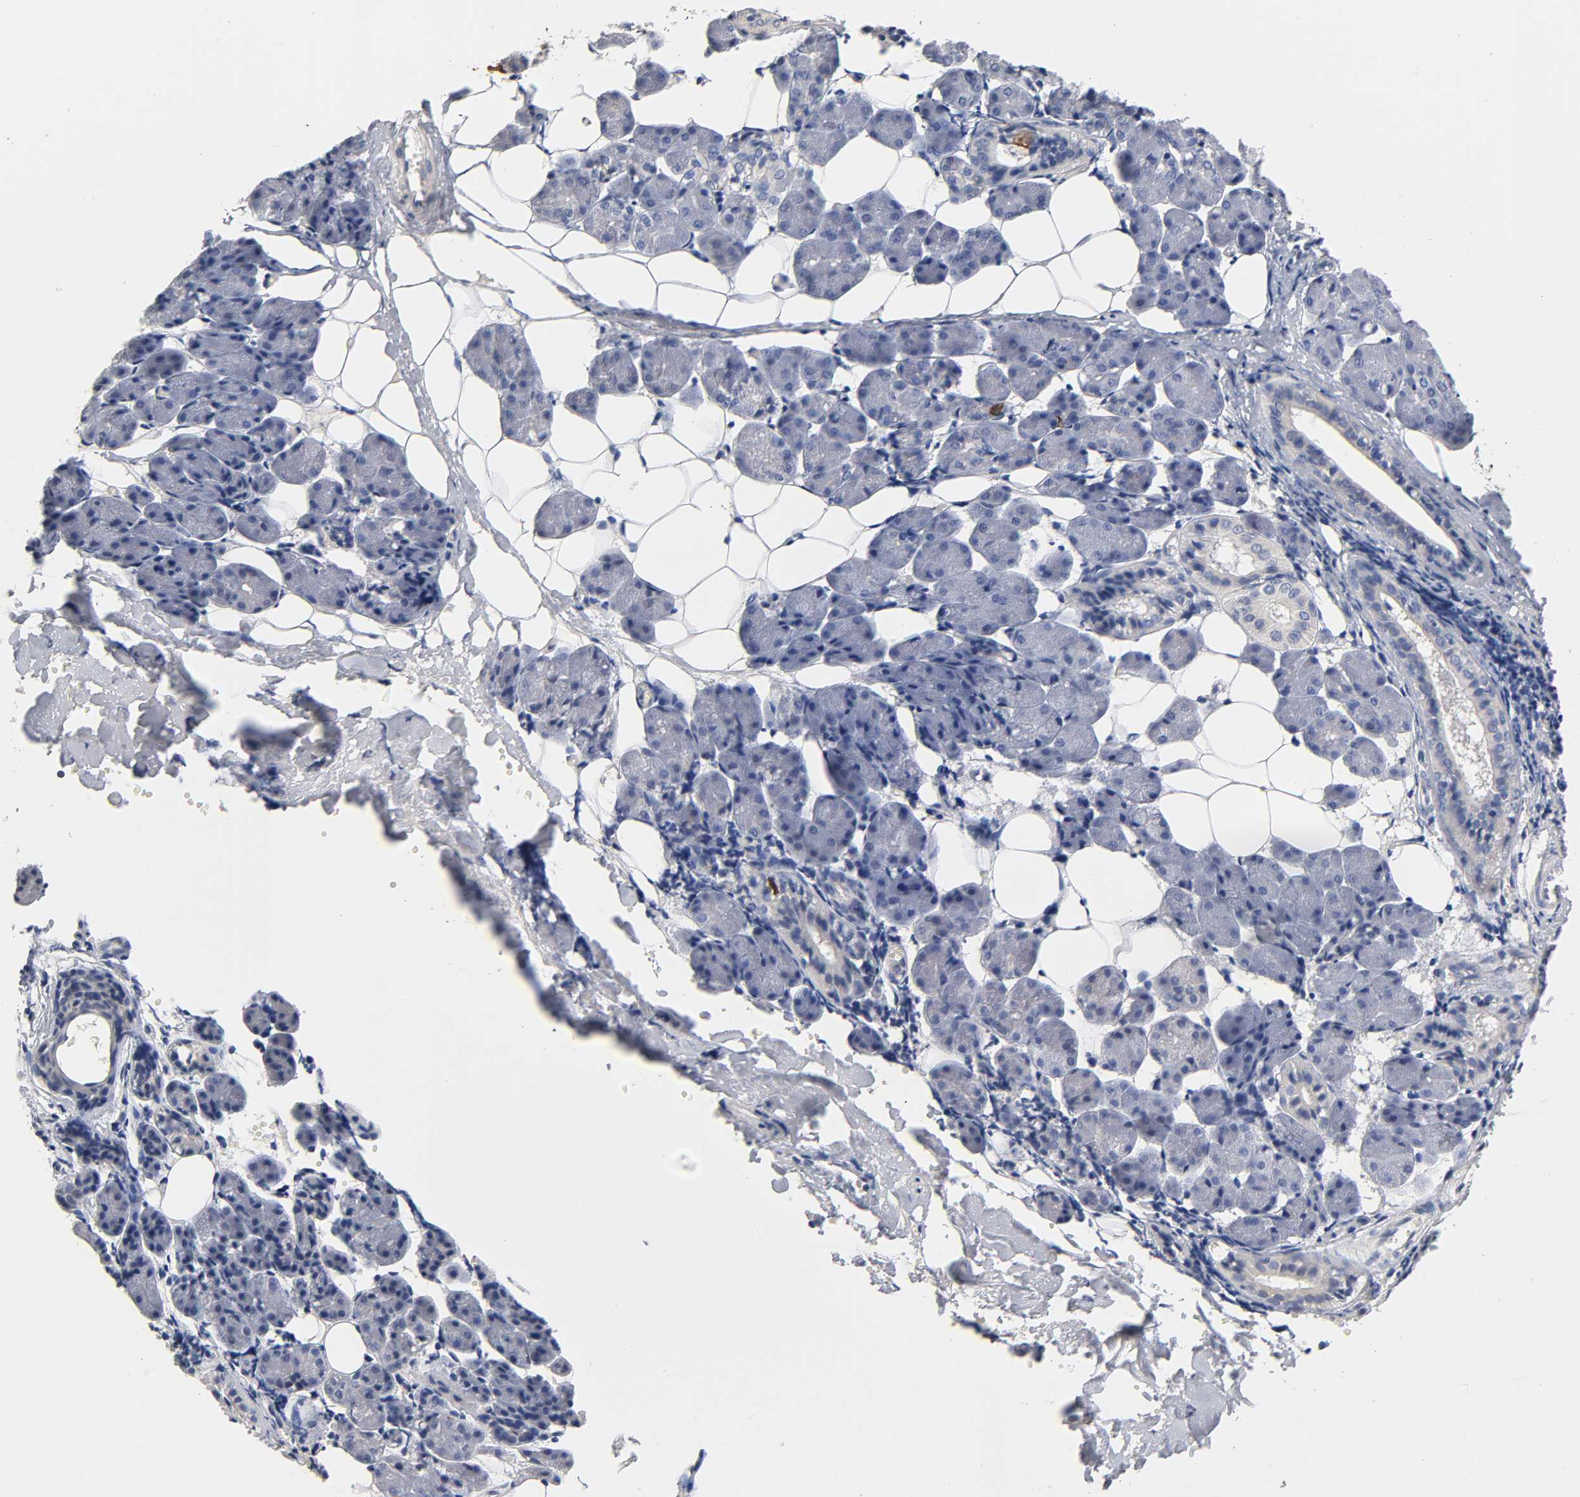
{"staining": {"intensity": "negative", "quantity": "none", "location": "none"}, "tissue": "salivary gland", "cell_type": "Glandular cells", "image_type": "normal", "snomed": [{"axis": "morphology", "description": "Normal tissue, NOS"}, {"axis": "morphology", "description": "Adenoma, NOS"}, {"axis": "topography", "description": "Salivary gland"}], "caption": "Protein analysis of unremarkable salivary gland reveals no significant positivity in glandular cells. The staining was performed using DAB to visualize the protein expression in brown, while the nuclei were stained in blue with hematoxylin (Magnification: 20x).", "gene": "OVOL1", "patient": {"sex": "female", "age": 32}}